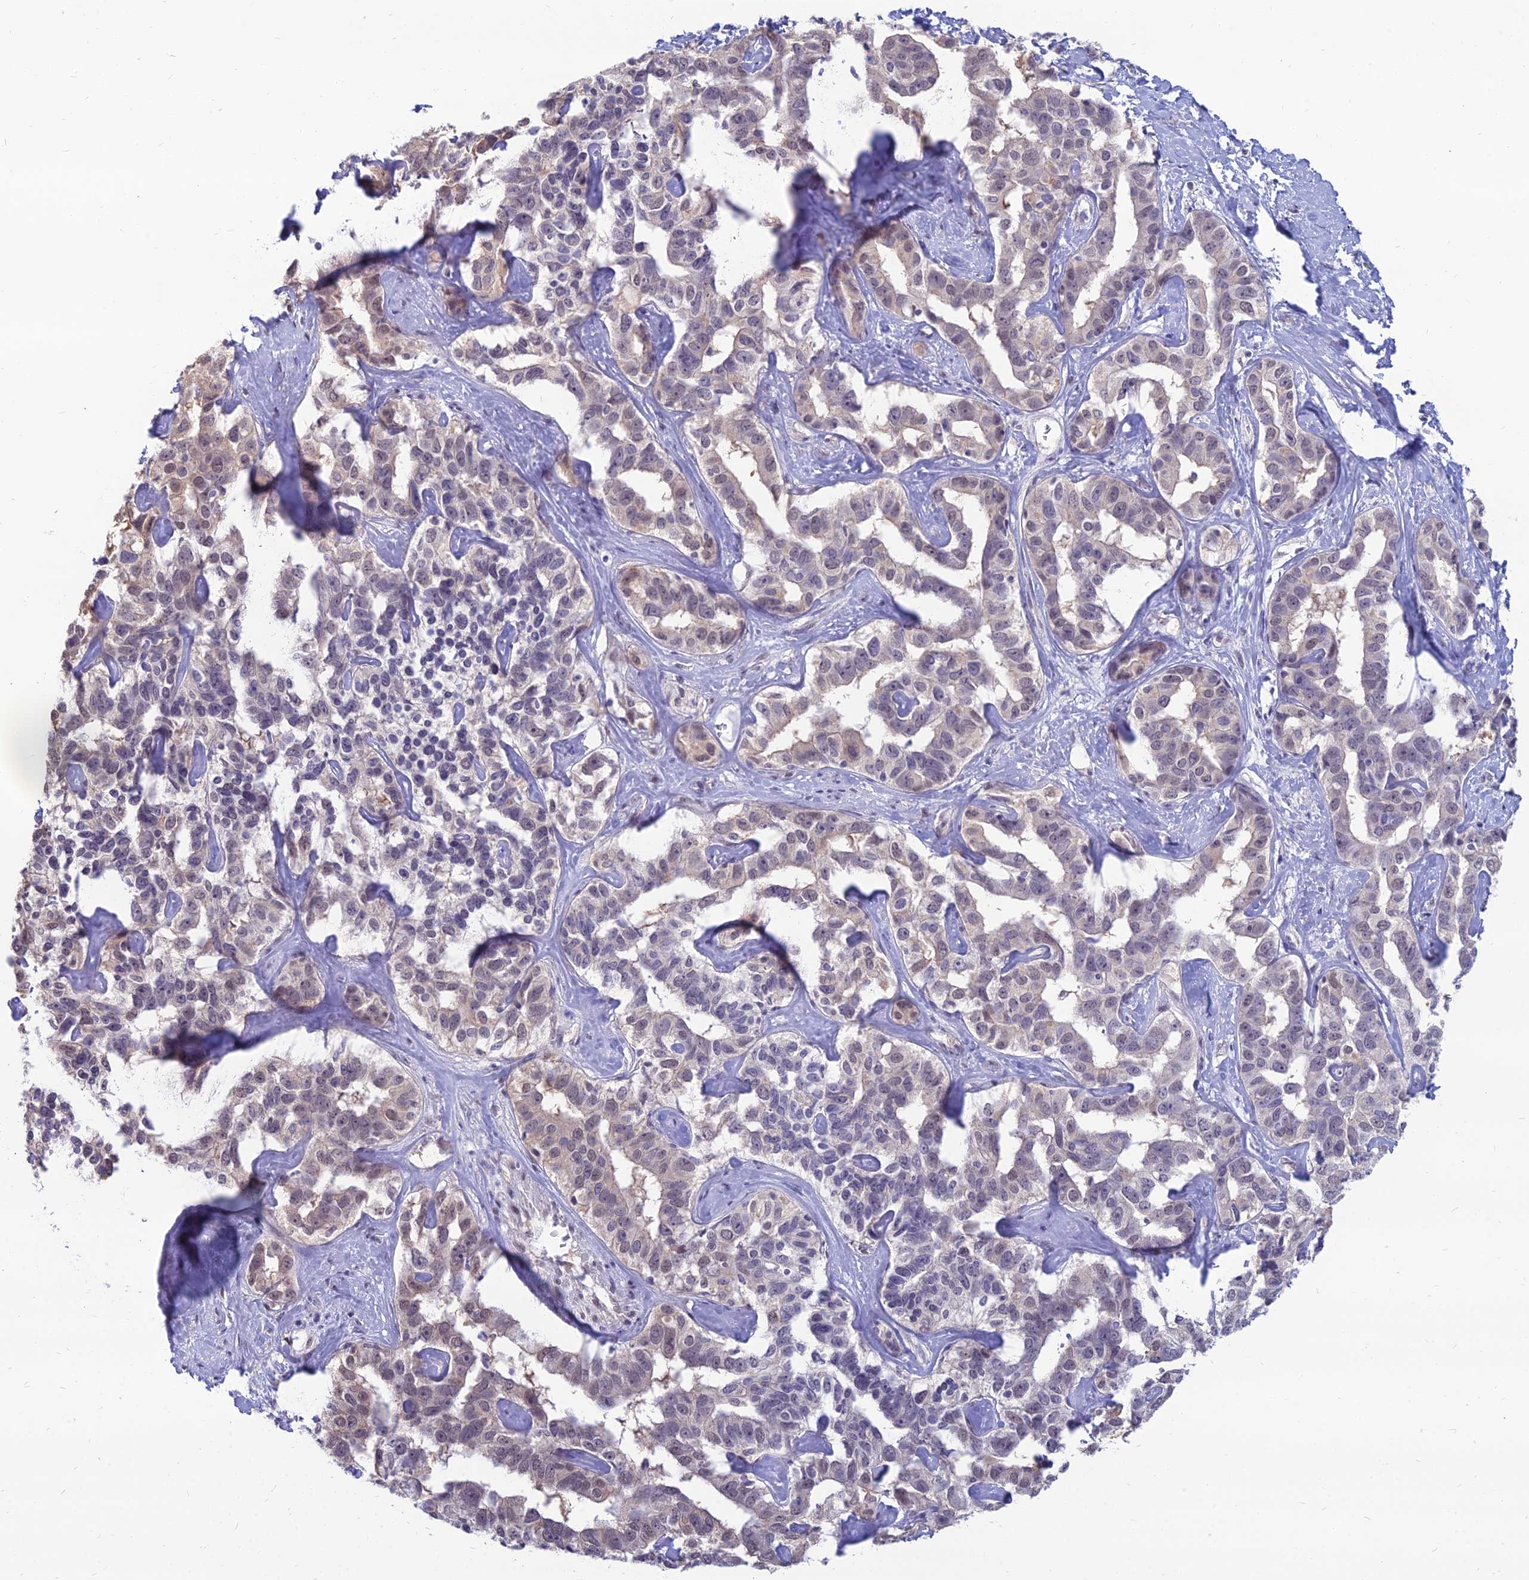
{"staining": {"intensity": "weak", "quantity": "<25%", "location": "nuclear"}, "tissue": "liver cancer", "cell_type": "Tumor cells", "image_type": "cancer", "snomed": [{"axis": "morphology", "description": "Cholangiocarcinoma"}, {"axis": "topography", "description": "Liver"}], "caption": "Image shows no significant protein positivity in tumor cells of liver cancer (cholangiocarcinoma).", "gene": "SRSF7", "patient": {"sex": "male", "age": 59}}